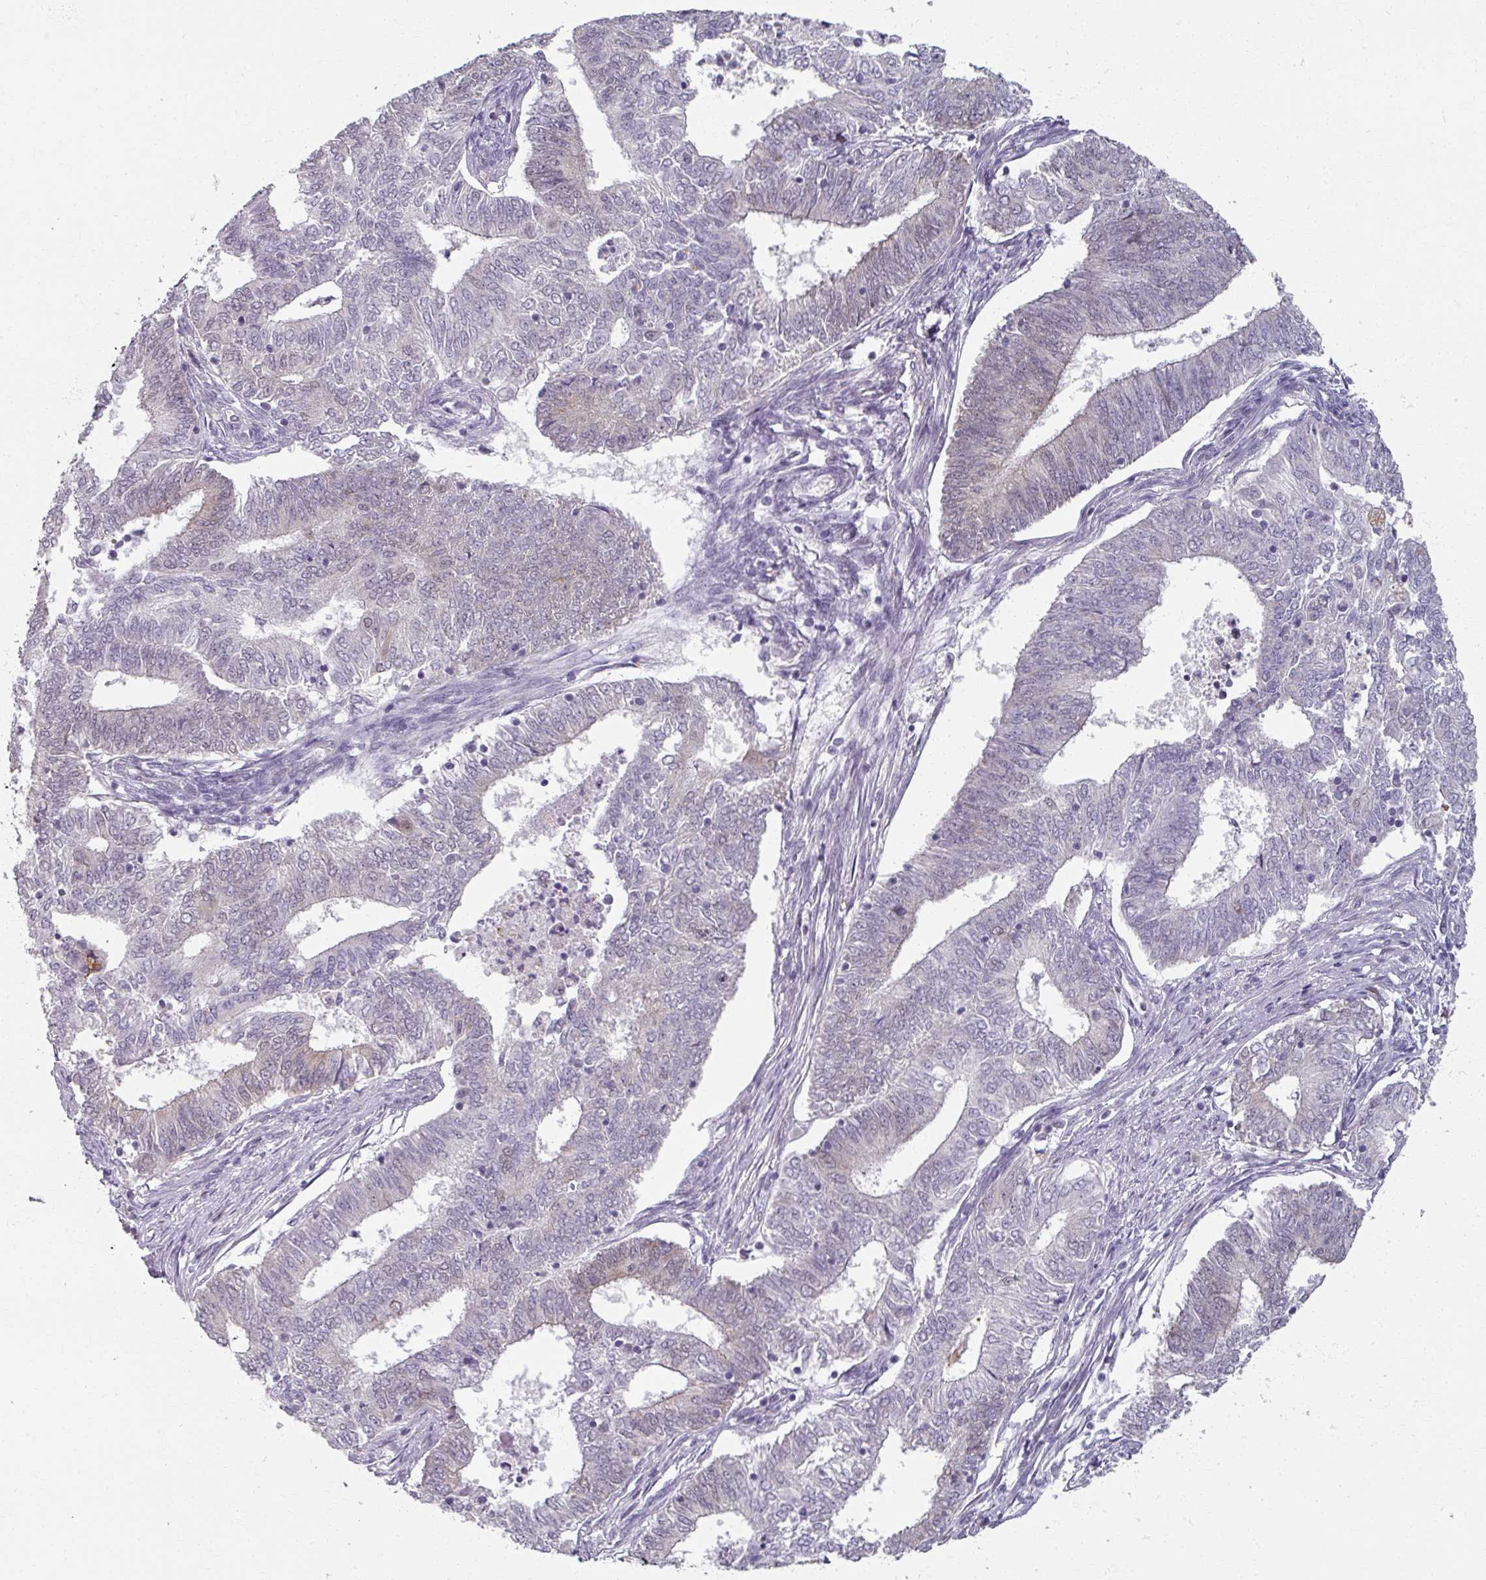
{"staining": {"intensity": "negative", "quantity": "none", "location": "none"}, "tissue": "endometrial cancer", "cell_type": "Tumor cells", "image_type": "cancer", "snomed": [{"axis": "morphology", "description": "Adenocarcinoma, NOS"}, {"axis": "topography", "description": "Endometrium"}], "caption": "Immunohistochemistry of endometrial cancer (adenocarcinoma) exhibits no expression in tumor cells.", "gene": "RIPOR3", "patient": {"sex": "female", "age": 62}}